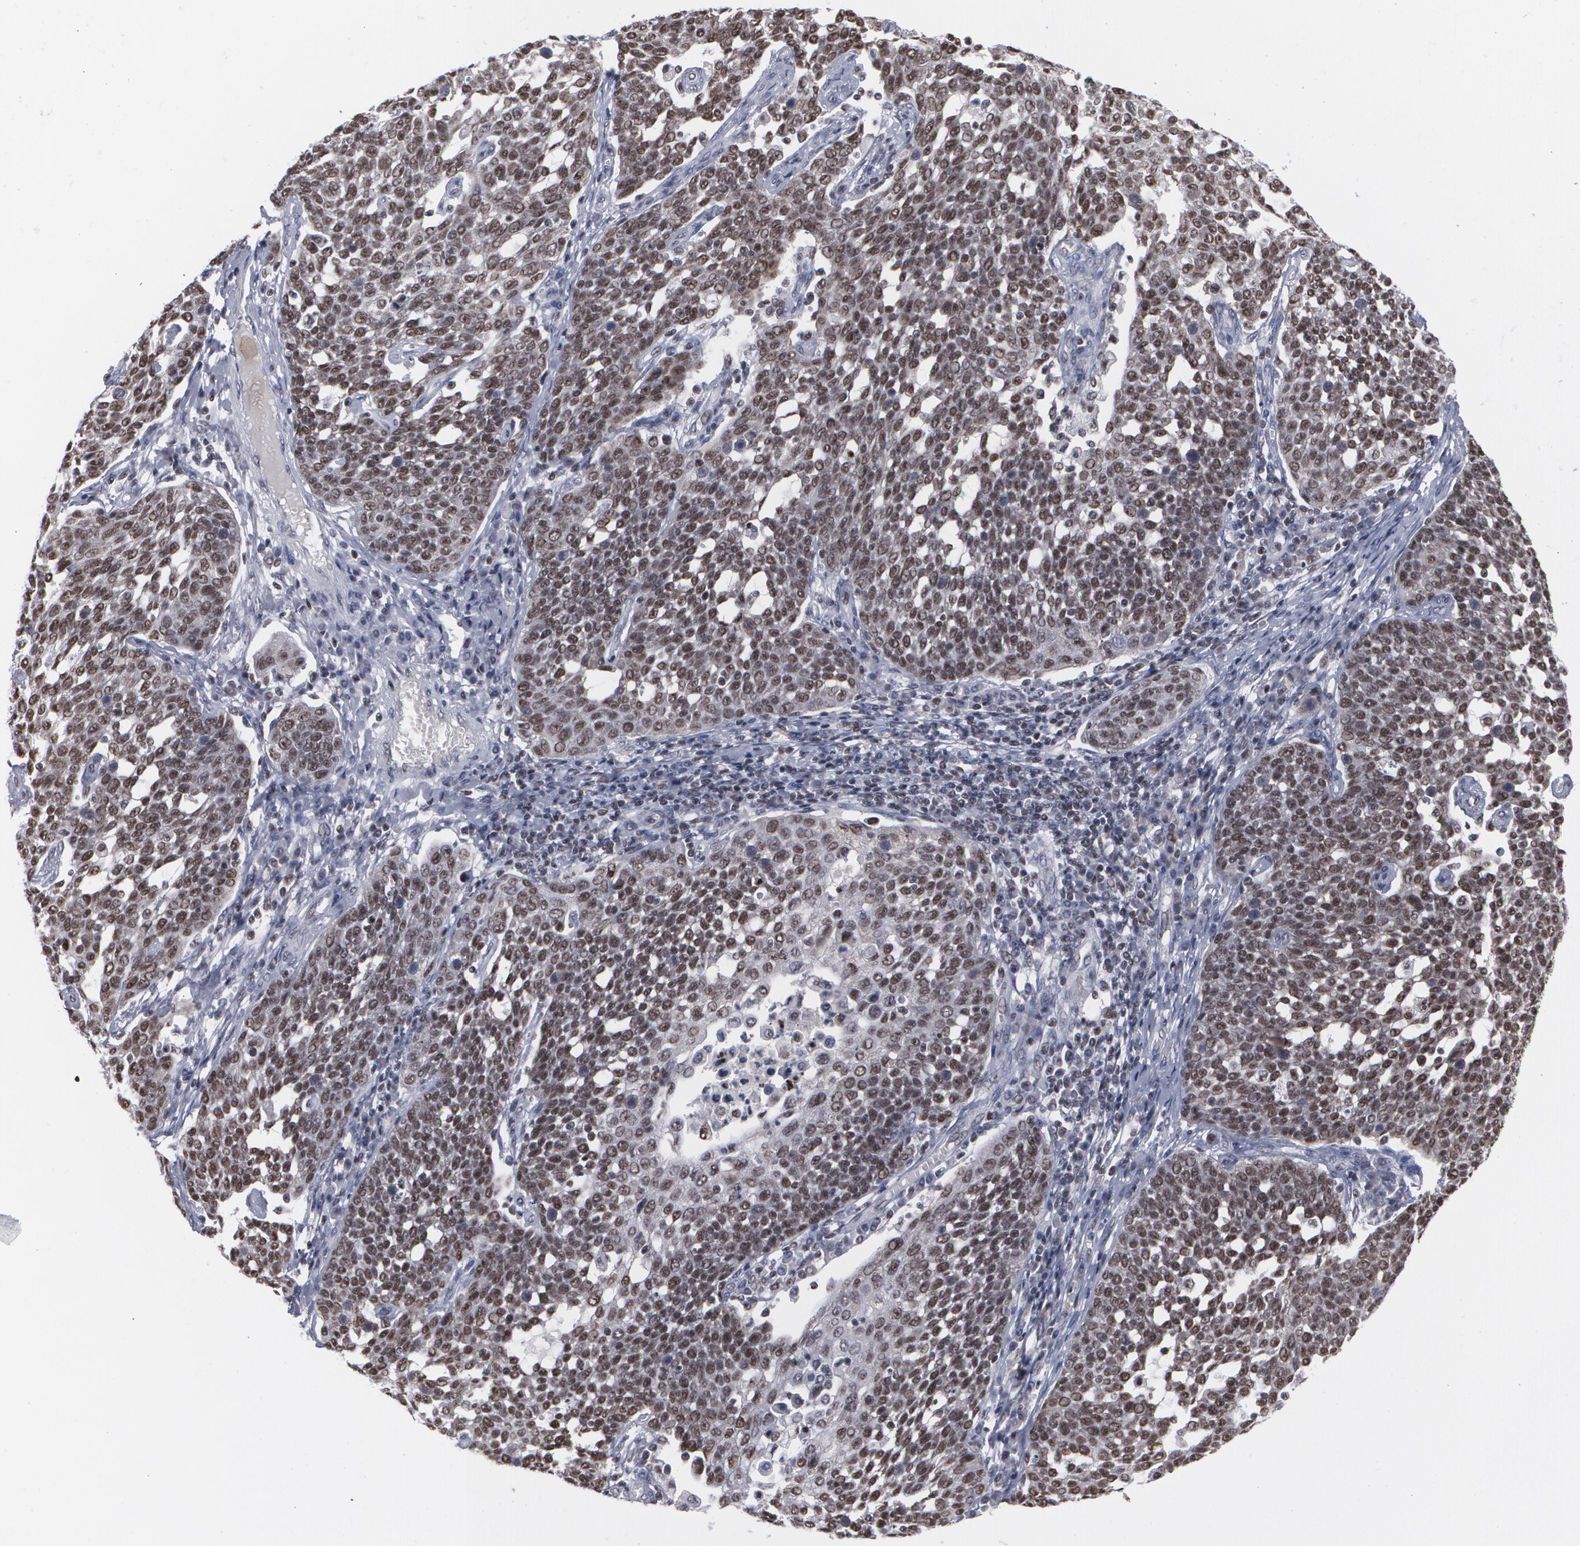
{"staining": {"intensity": "moderate", "quantity": ">75%", "location": "cytoplasmic/membranous,nuclear"}, "tissue": "cervical cancer", "cell_type": "Tumor cells", "image_type": "cancer", "snomed": [{"axis": "morphology", "description": "Squamous cell carcinoma, NOS"}, {"axis": "topography", "description": "Cervix"}], "caption": "Brown immunohistochemical staining in cervical cancer (squamous cell carcinoma) demonstrates moderate cytoplasmic/membranous and nuclear staining in about >75% of tumor cells. (Stains: DAB (3,3'-diaminobenzidine) in brown, nuclei in blue, Microscopy: brightfield microscopy at high magnification).", "gene": "MCL1", "patient": {"sex": "female", "age": 34}}